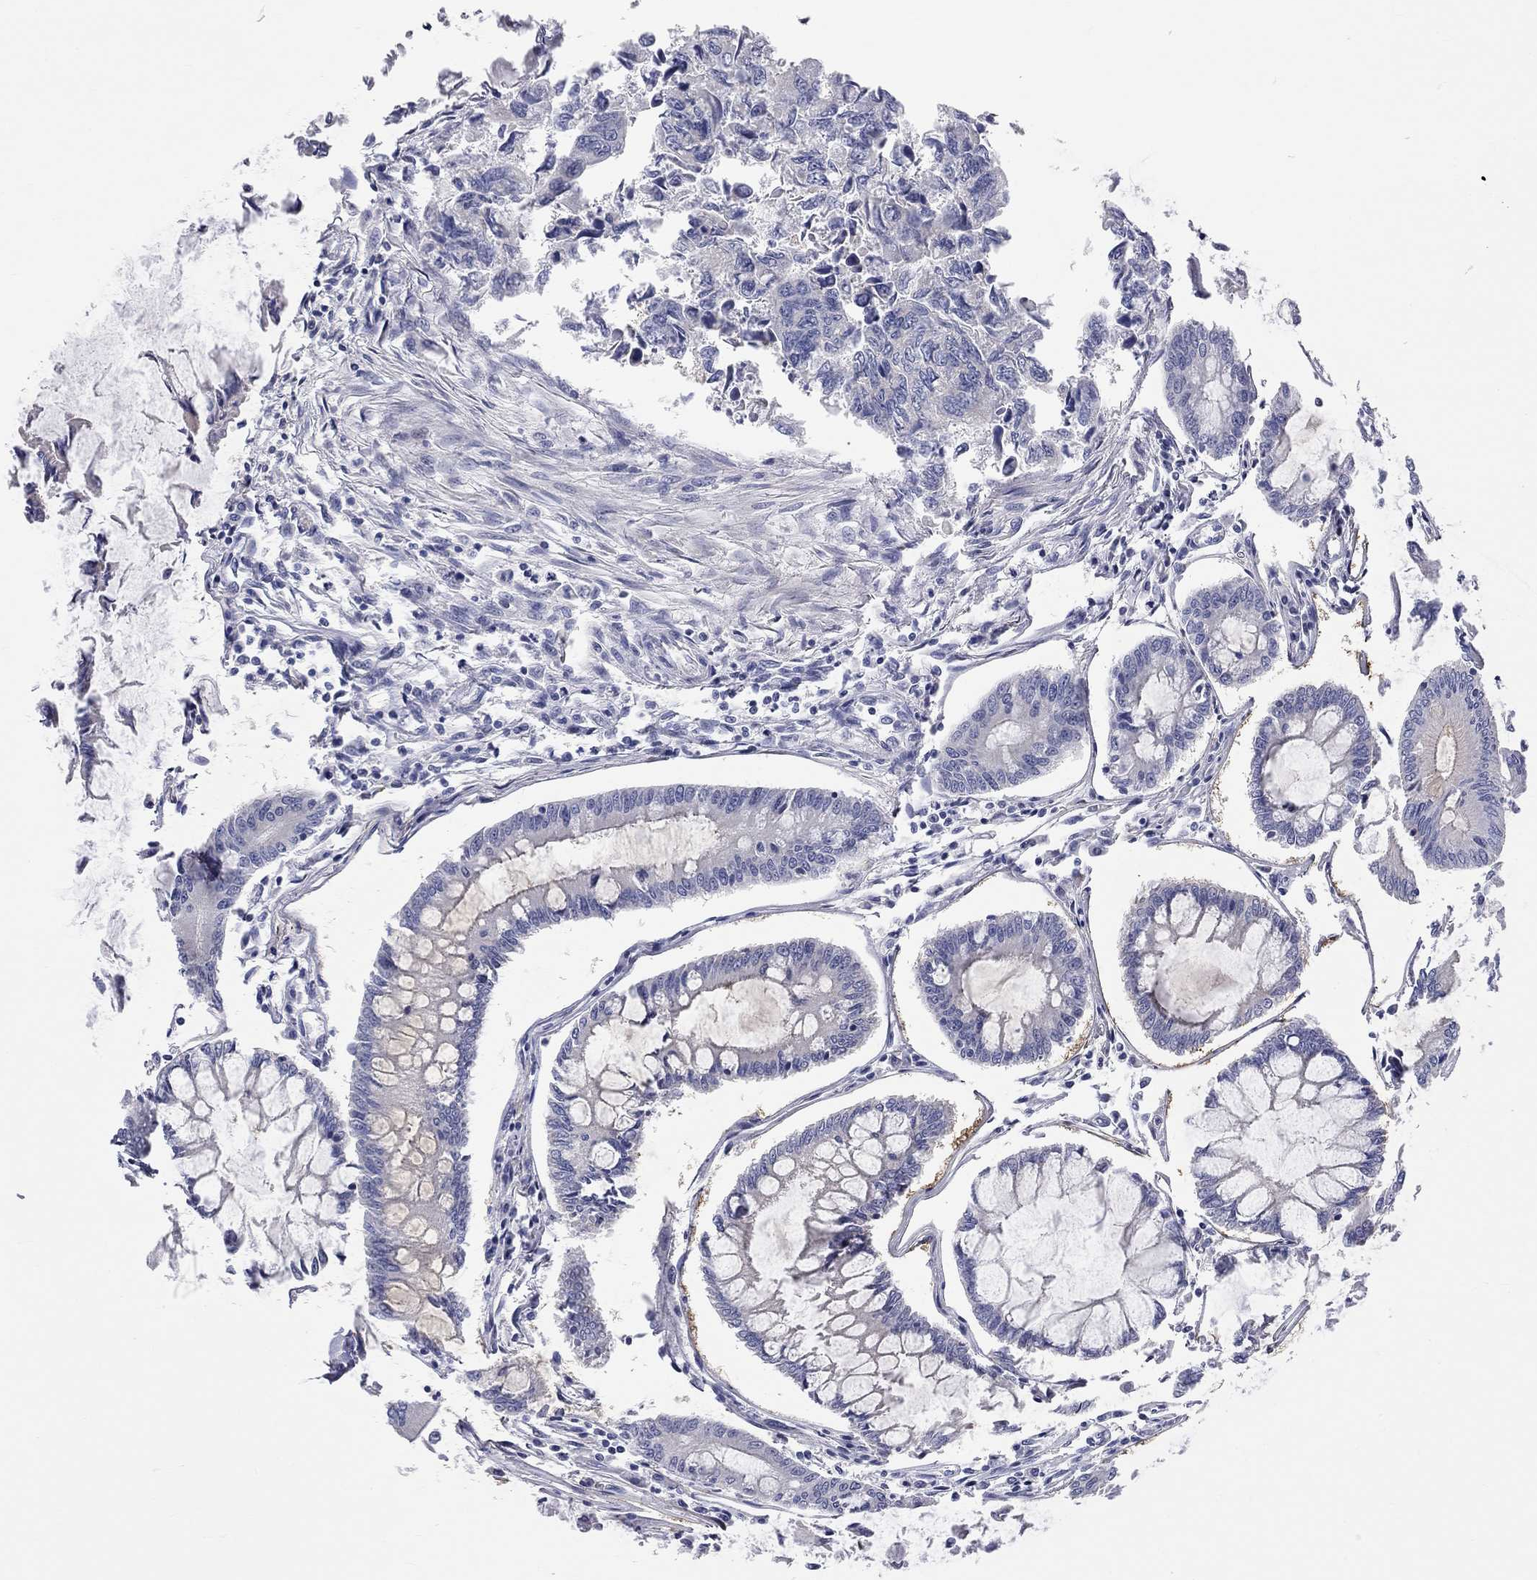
{"staining": {"intensity": "negative", "quantity": "none", "location": "none"}, "tissue": "colorectal cancer", "cell_type": "Tumor cells", "image_type": "cancer", "snomed": [{"axis": "morphology", "description": "Adenocarcinoma, NOS"}, {"axis": "topography", "description": "Colon"}], "caption": "This image is of adenocarcinoma (colorectal) stained with IHC to label a protein in brown with the nuclei are counter-stained blue. There is no staining in tumor cells.", "gene": "CFAP161", "patient": {"sex": "female", "age": 65}}